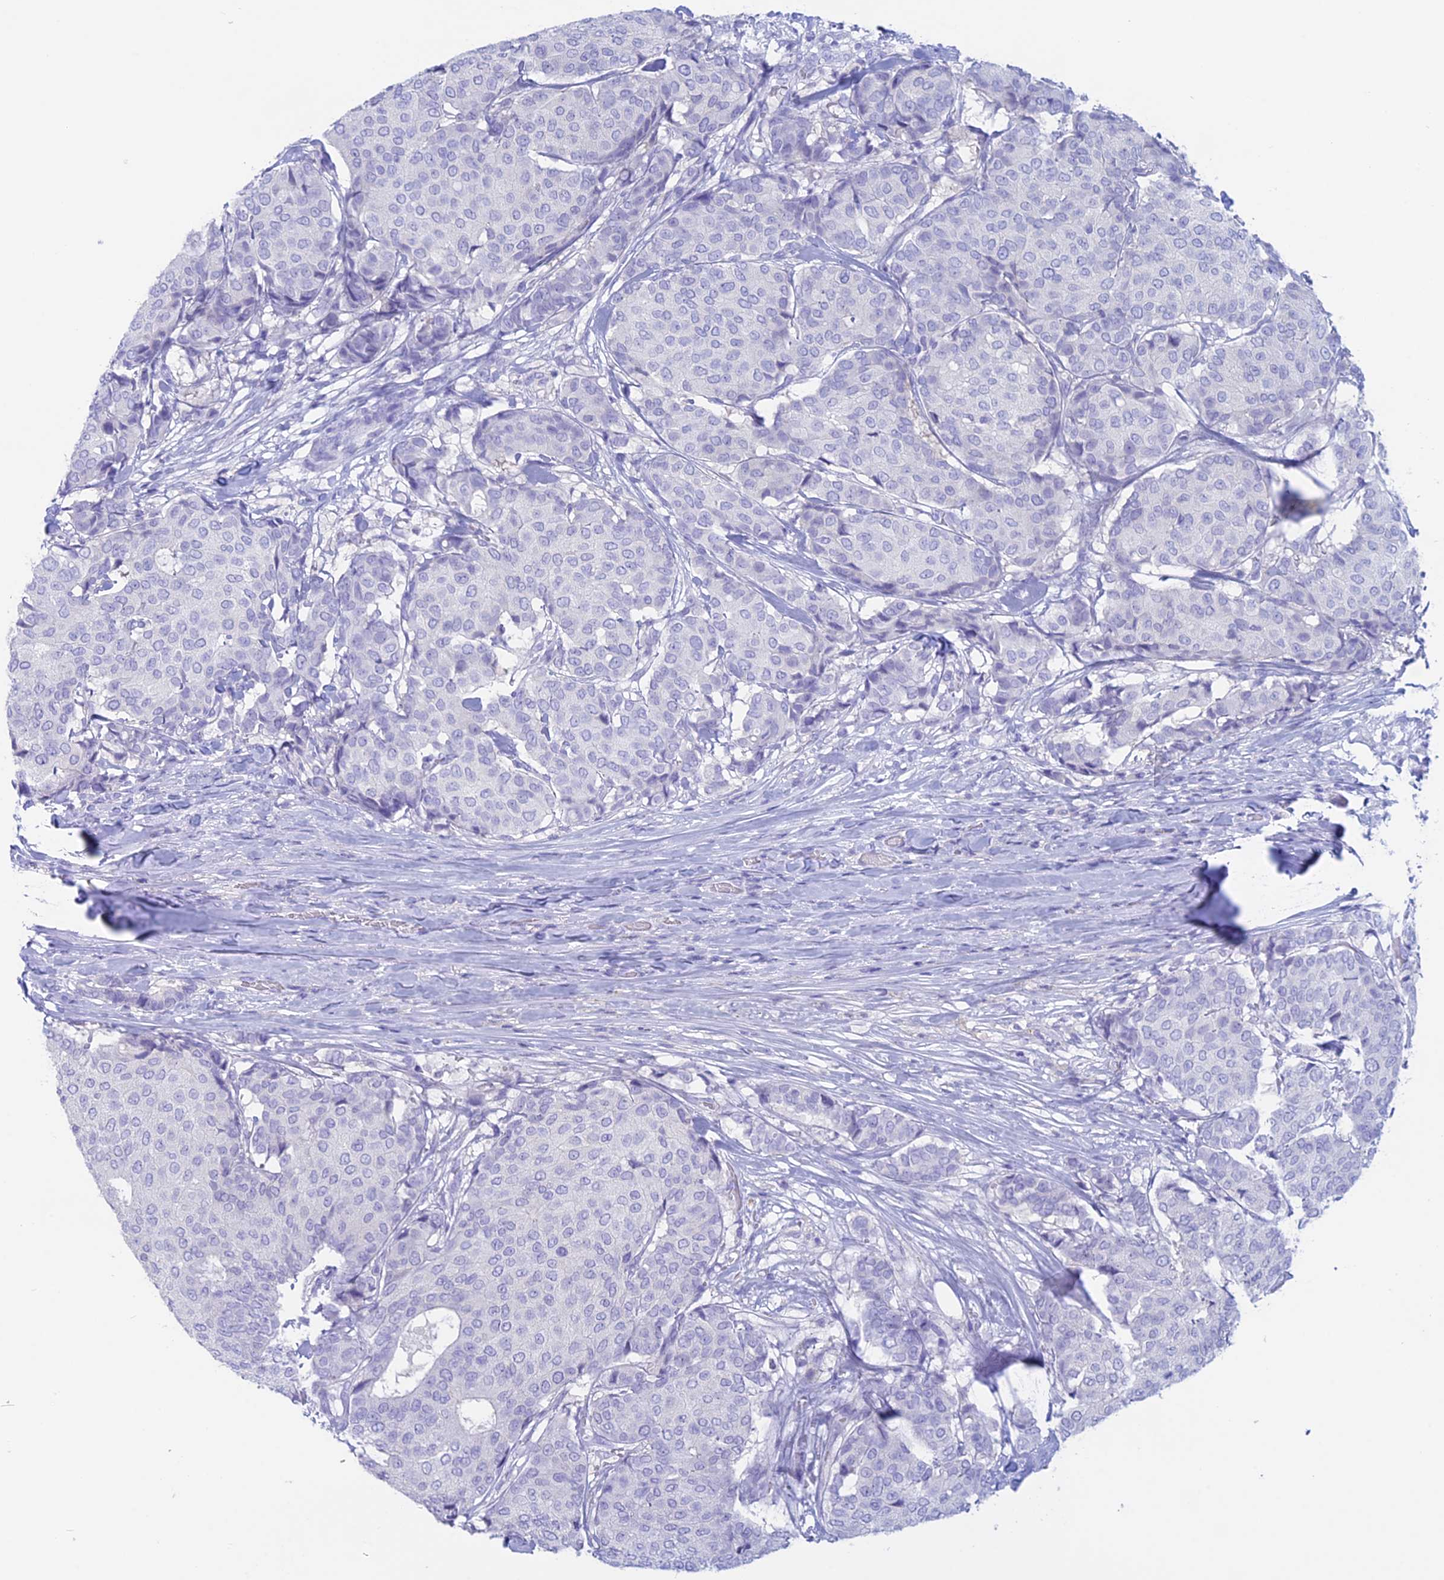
{"staining": {"intensity": "negative", "quantity": "none", "location": "none"}, "tissue": "breast cancer", "cell_type": "Tumor cells", "image_type": "cancer", "snomed": [{"axis": "morphology", "description": "Duct carcinoma"}, {"axis": "topography", "description": "Breast"}], "caption": "Breast cancer was stained to show a protein in brown. There is no significant staining in tumor cells.", "gene": "RP1", "patient": {"sex": "female", "age": 75}}